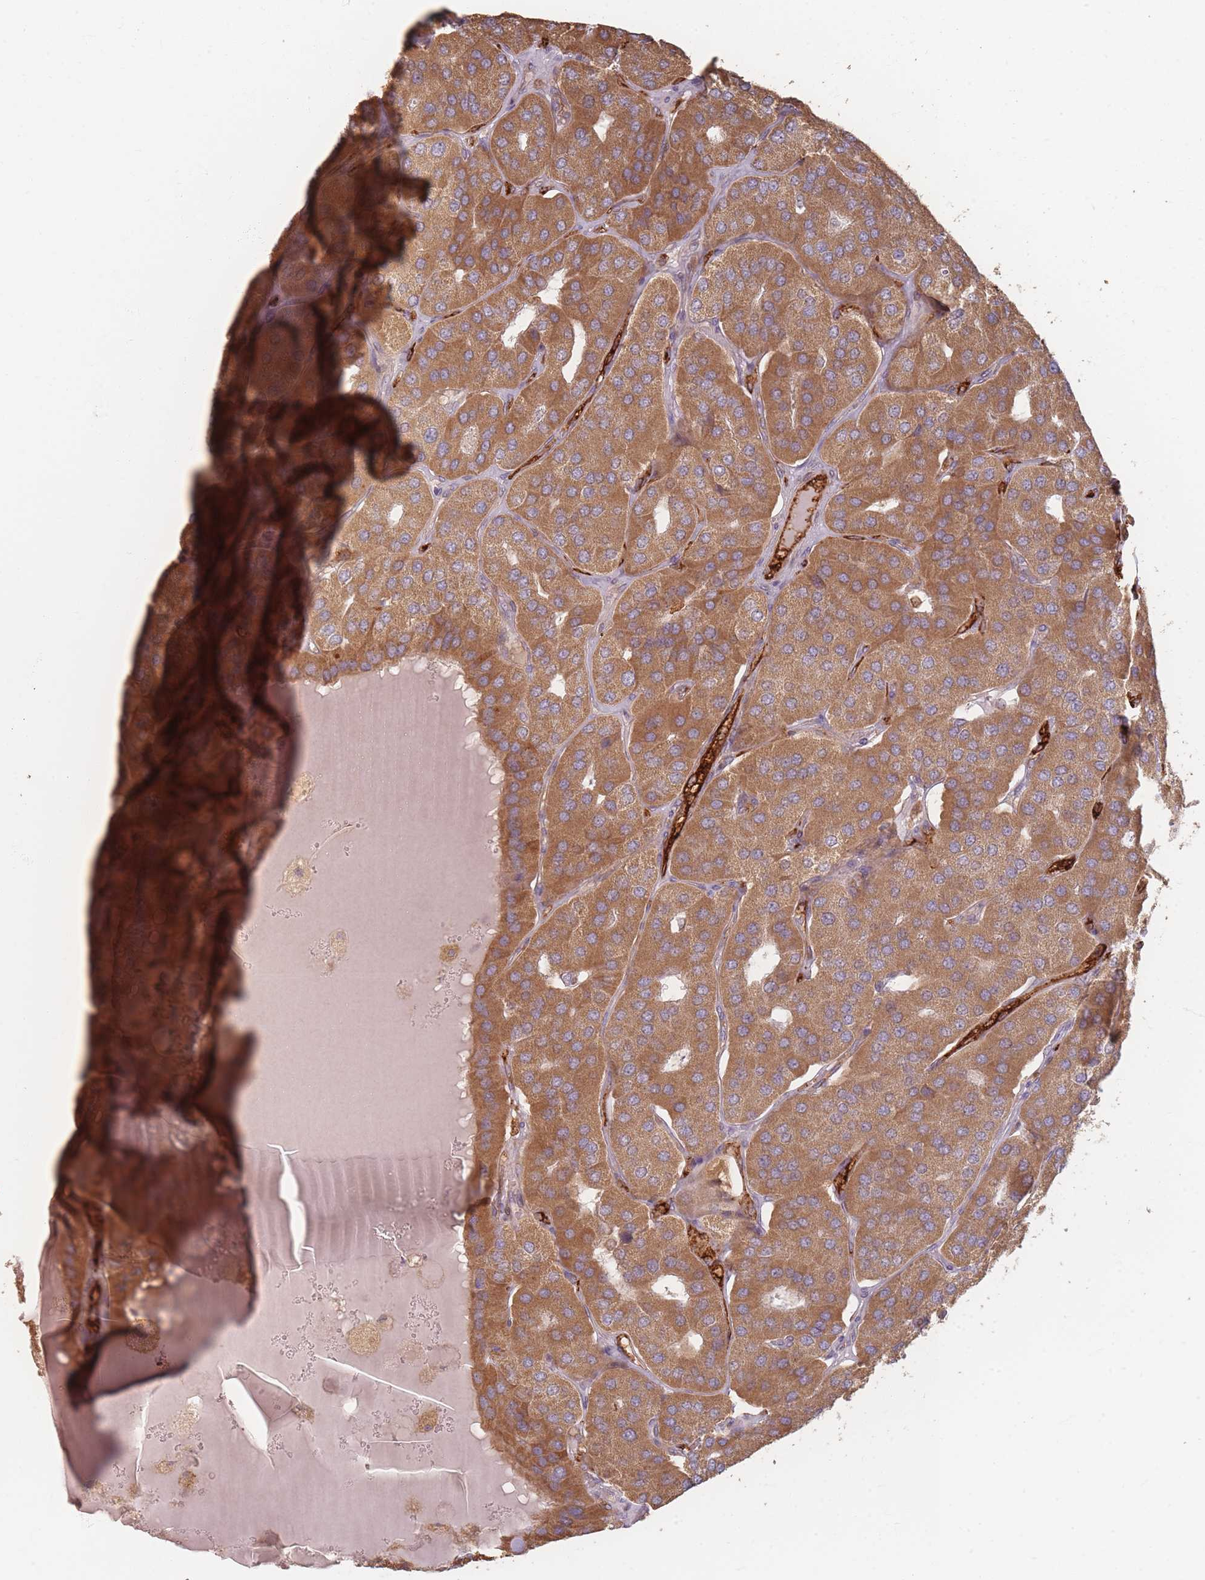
{"staining": {"intensity": "moderate", "quantity": ">75%", "location": "cytoplasmic/membranous"}, "tissue": "parathyroid gland", "cell_type": "Glandular cells", "image_type": "normal", "snomed": [{"axis": "morphology", "description": "Normal tissue, NOS"}, {"axis": "morphology", "description": "Adenoma, NOS"}, {"axis": "topography", "description": "Parathyroid gland"}], "caption": "Immunohistochemical staining of unremarkable human parathyroid gland displays >75% levels of moderate cytoplasmic/membranous protein positivity in approximately >75% of glandular cells. (DAB IHC, brown staining for protein, blue staining for nuclei).", "gene": "MRPS6", "patient": {"sex": "female", "age": 86}}